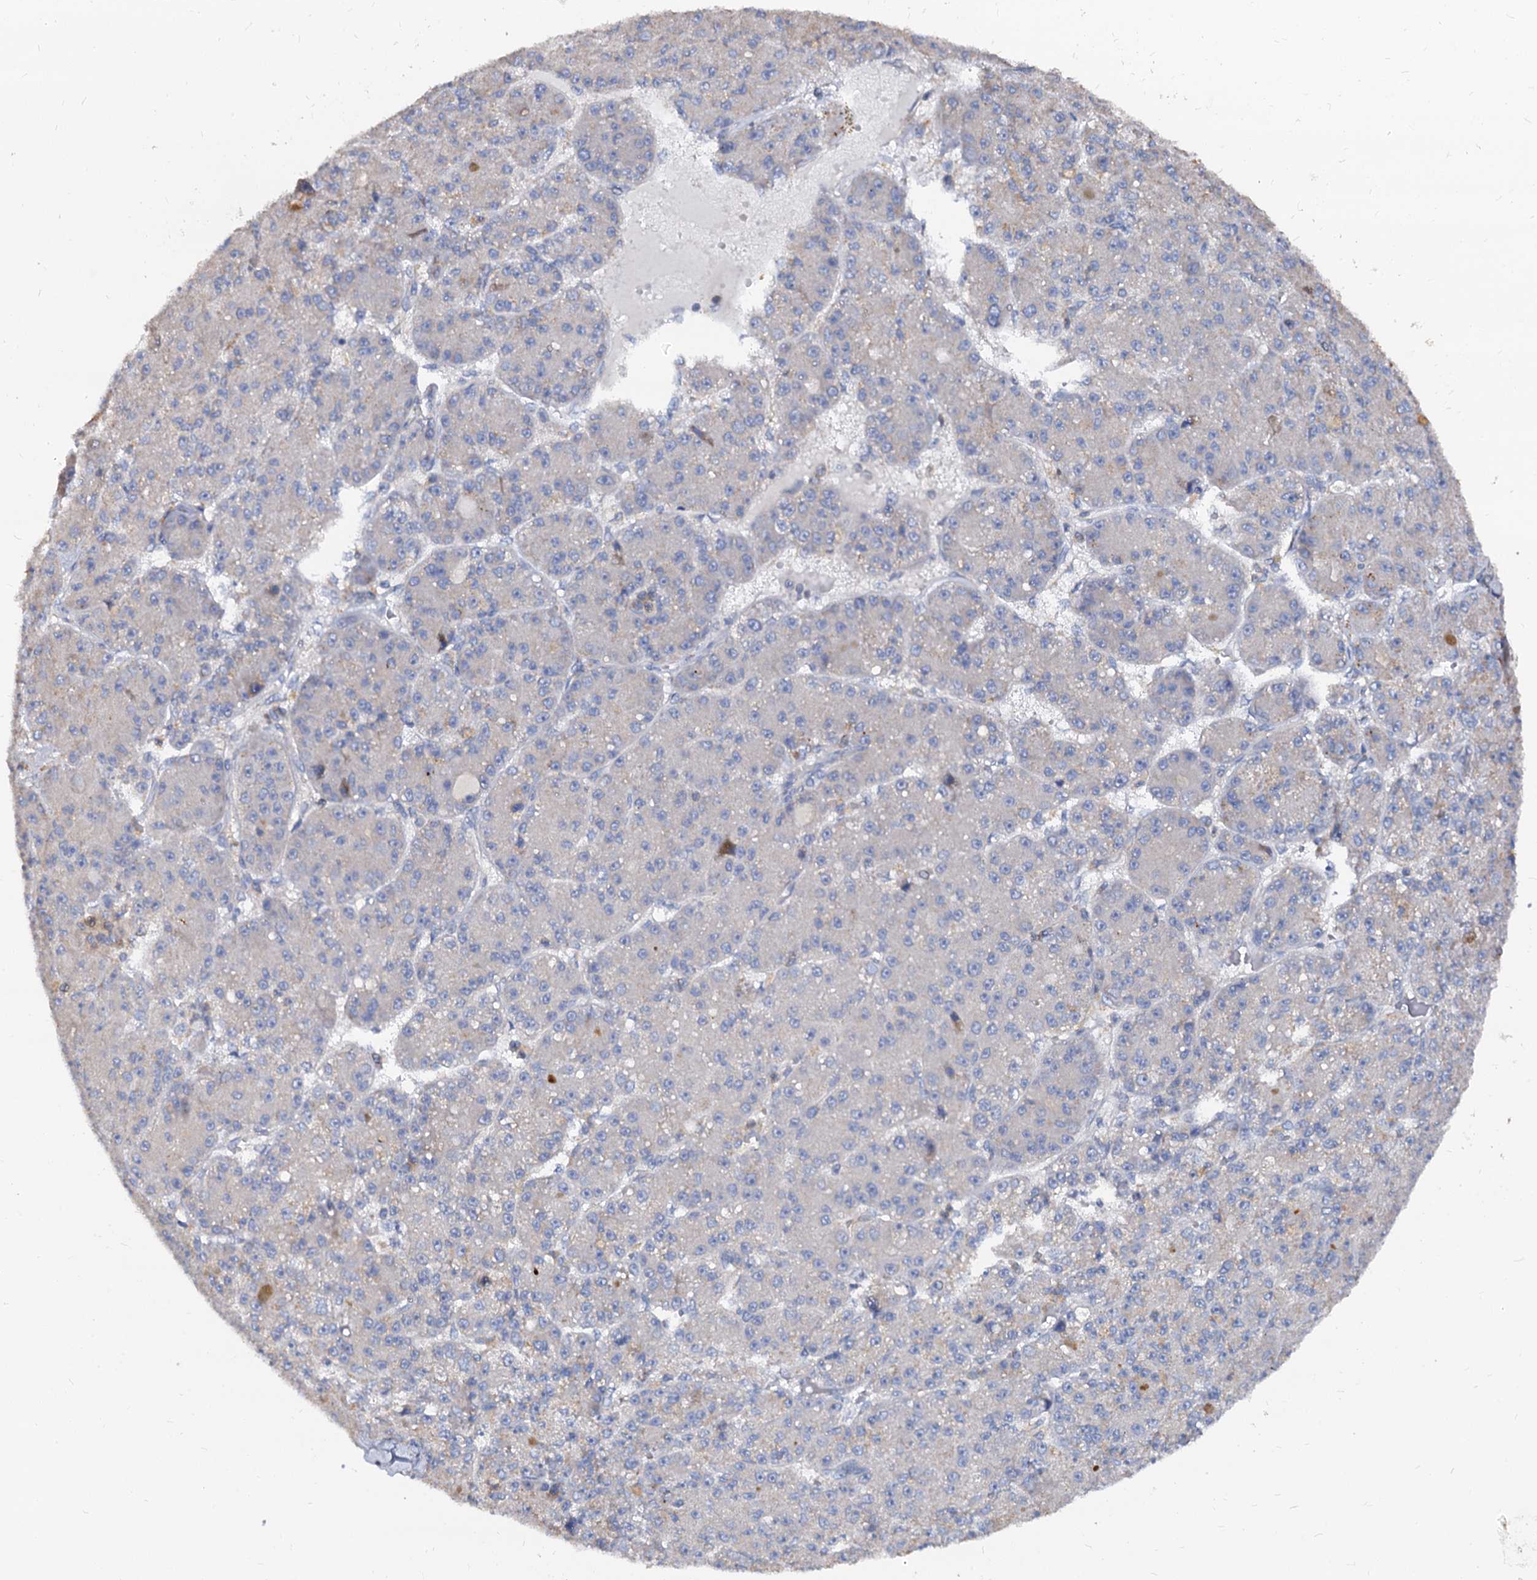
{"staining": {"intensity": "negative", "quantity": "none", "location": "none"}, "tissue": "liver cancer", "cell_type": "Tumor cells", "image_type": "cancer", "snomed": [{"axis": "morphology", "description": "Carcinoma, Hepatocellular, NOS"}, {"axis": "topography", "description": "Liver"}], "caption": "DAB immunohistochemical staining of human liver cancer (hepatocellular carcinoma) exhibits no significant positivity in tumor cells.", "gene": "ANKRD13A", "patient": {"sex": "male", "age": 67}}